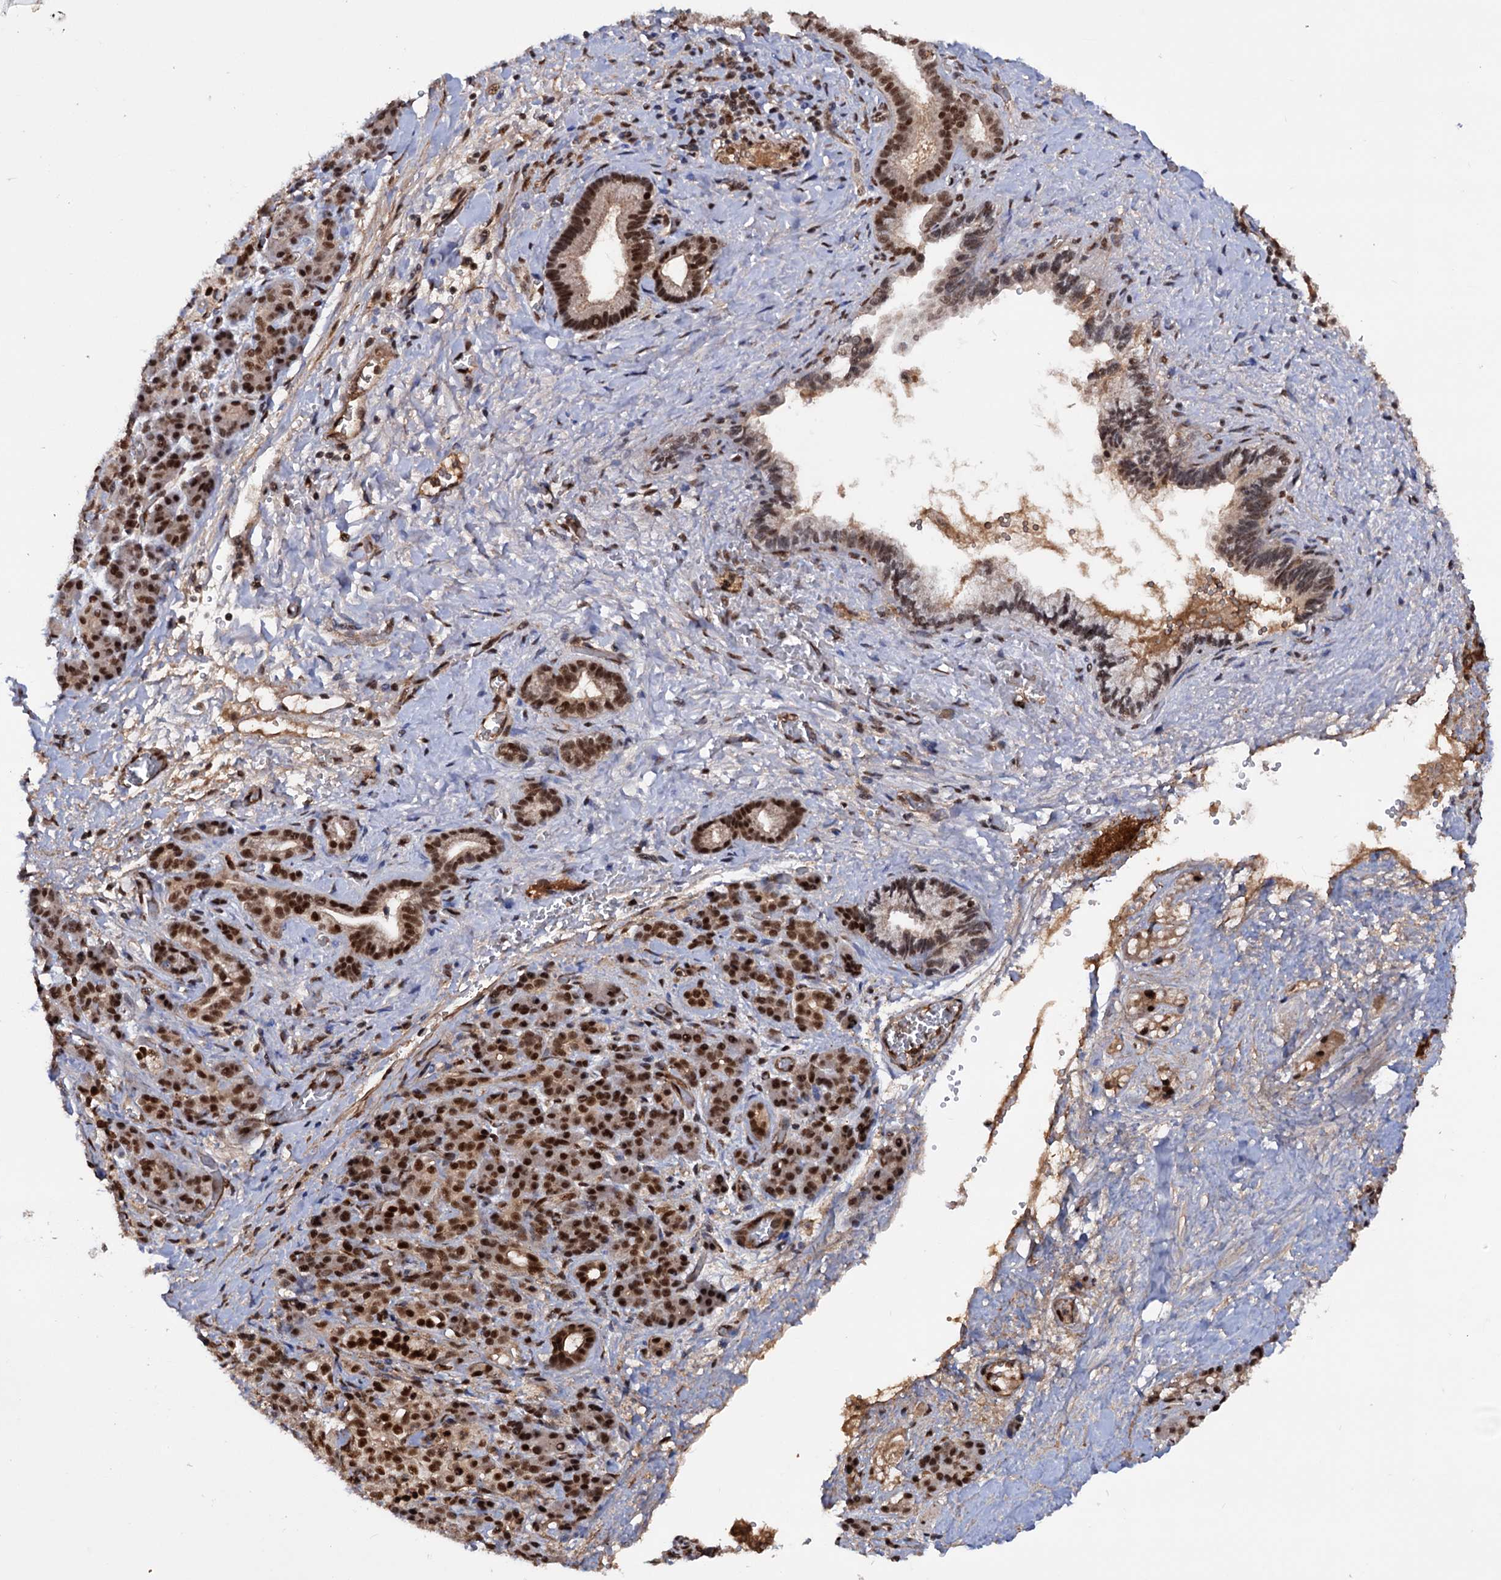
{"staining": {"intensity": "strong", "quantity": ">75%", "location": "cytoplasmic/membranous,nuclear"}, "tissue": "pancreatic cancer", "cell_type": "Tumor cells", "image_type": "cancer", "snomed": [{"axis": "morphology", "description": "Adenocarcinoma, NOS"}, {"axis": "topography", "description": "Pancreas"}], "caption": "IHC of pancreatic adenocarcinoma displays high levels of strong cytoplasmic/membranous and nuclear positivity in about >75% of tumor cells.", "gene": "TBC1D12", "patient": {"sex": "male", "age": 59}}